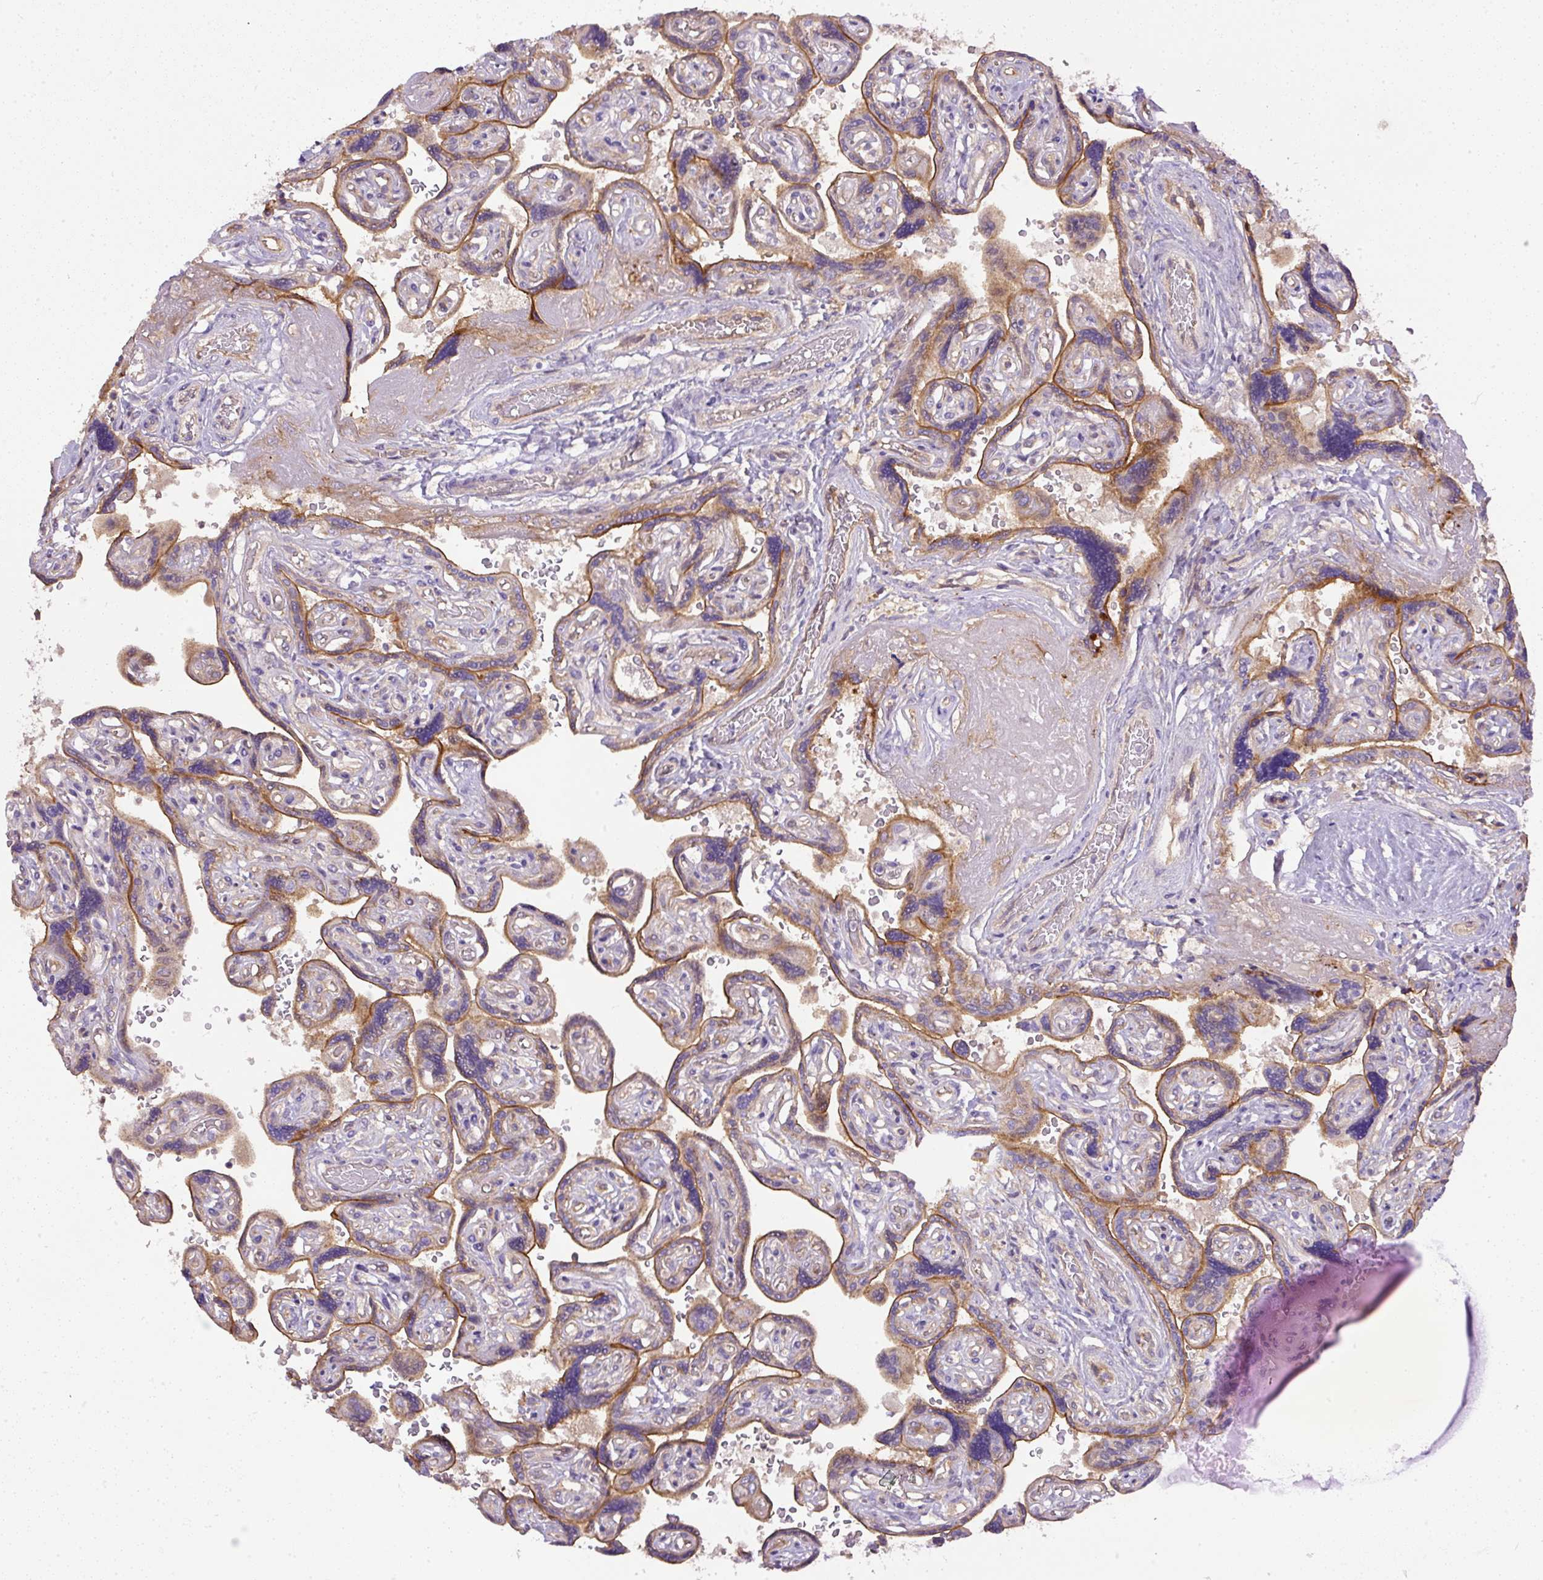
{"staining": {"intensity": "moderate", "quantity": ">75%", "location": "cytoplasmic/membranous"}, "tissue": "placenta", "cell_type": "Trophoblastic cells", "image_type": "normal", "snomed": [{"axis": "morphology", "description": "Normal tissue, NOS"}, {"axis": "topography", "description": "Placenta"}], "caption": "Immunohistochemistry (IHC) (DAB (3,3'-diaminobenzidine)) staining of unremarkable placenta demonstrates moderate cytoplasmic/membranous protein staining in approximately >75% of trophoblastic cells. The staining is performed using DAB brown chromogen to label protein expression. The nuclei are counter-stained blue using hematoxylin.", "gene": "DAPK1", "patient": {"sex": "female", "age": 32}}